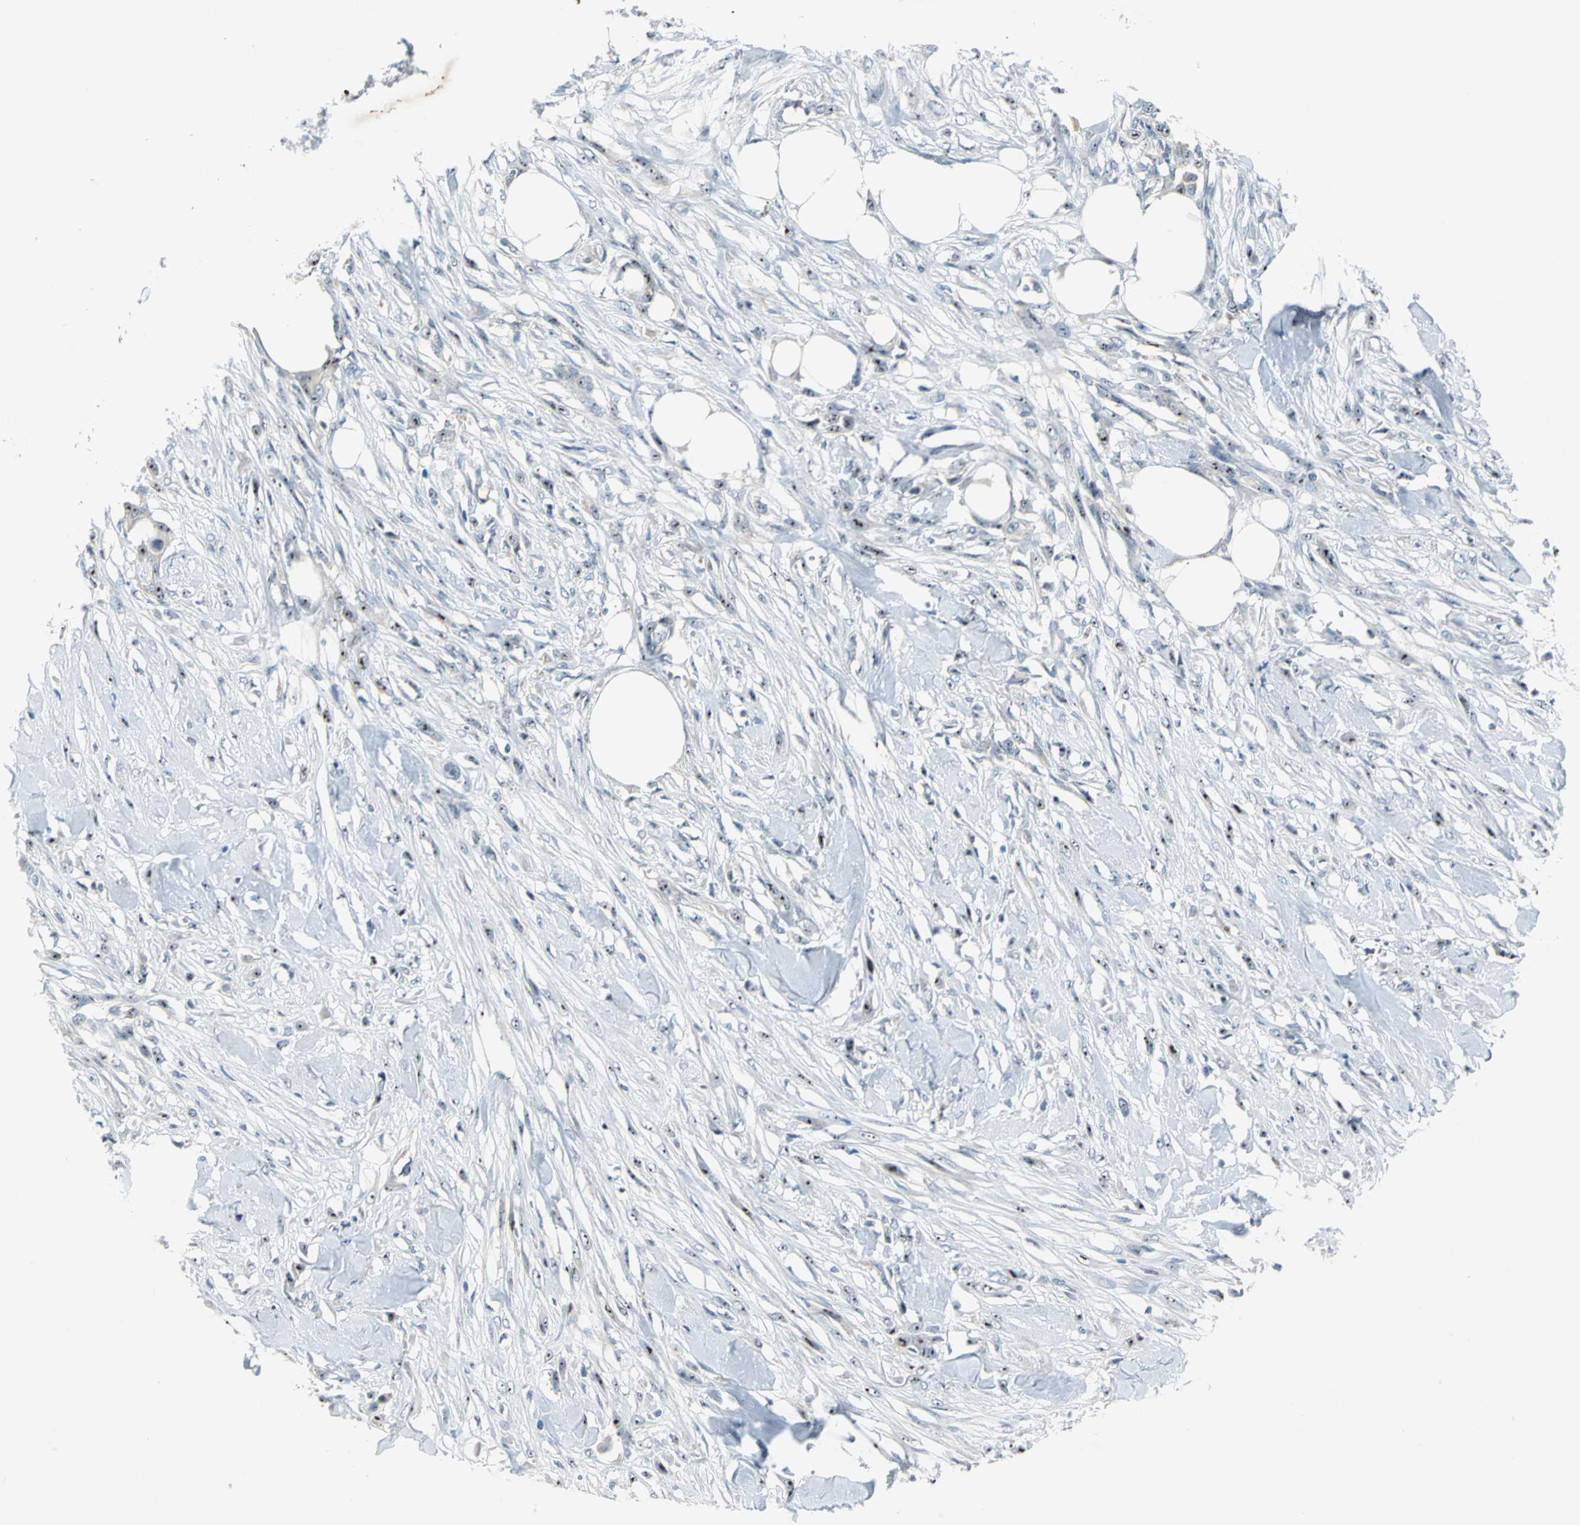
{"staining": {"intensity": "strong", "quantity": ">75%", "location": "nuclear"}, "tissue": "skin cancer", "cell_type": "Tumor cells", "image_type": "cancer", "snomed": [{"axis": "morphology", "description": "Normal tissue, NOS"}, {"axis": "morphology", "description": "Squamous cell carcinoma, NOS"}, {"axis": "topography", "description": "Skin"}], "caption": "Immunohistochemical staining of skin cancer (squamous cell carcinoma) demonstrates strong nuclear protein positivity in approximately >75% of tumor cells. (DAB IHC with brightfield microscopy, high magnification).", "gene": "MYBBP1A", "patient": {"sex": "female", "age": 59}}